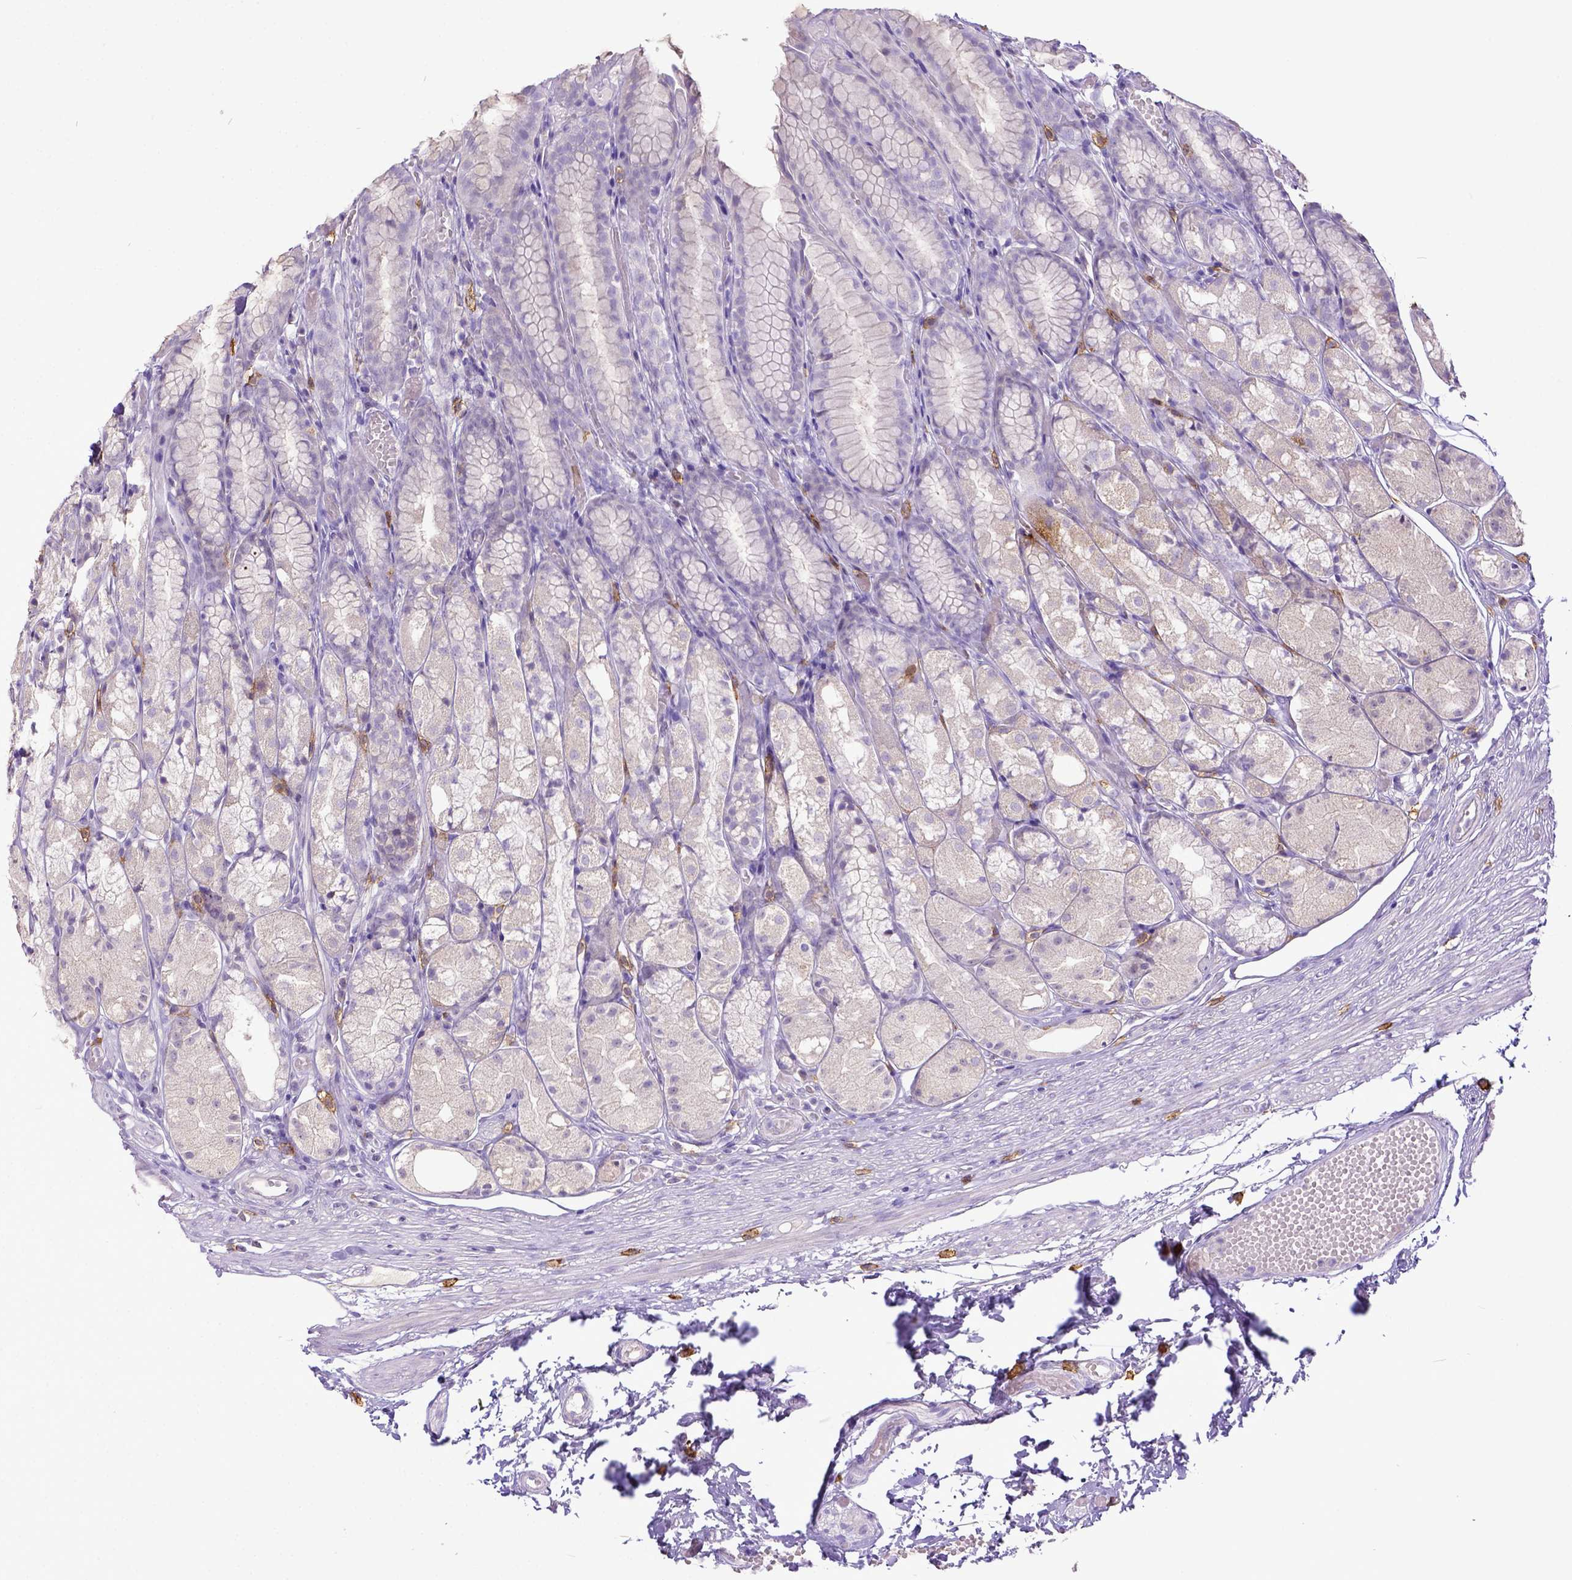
{"staining": {"intensity": "negative", "quantity": "none", "location": "none"}, "tissue": "stomach", "cell_type": "Glandular cells", "image_type": "normal", "snomed": [{"axis": "morphology", "description": "Normal tissue, NOS"}, {"axis": "topography", "description": "Stomach"}], "caption": "There is no significant positivity in glandular cells of stomach. (DAB immunohistochemistry visualized using brightfield microscopy, high magnification).", "gene": "KIT", "patient": {"sex": "male", "age": 70}}